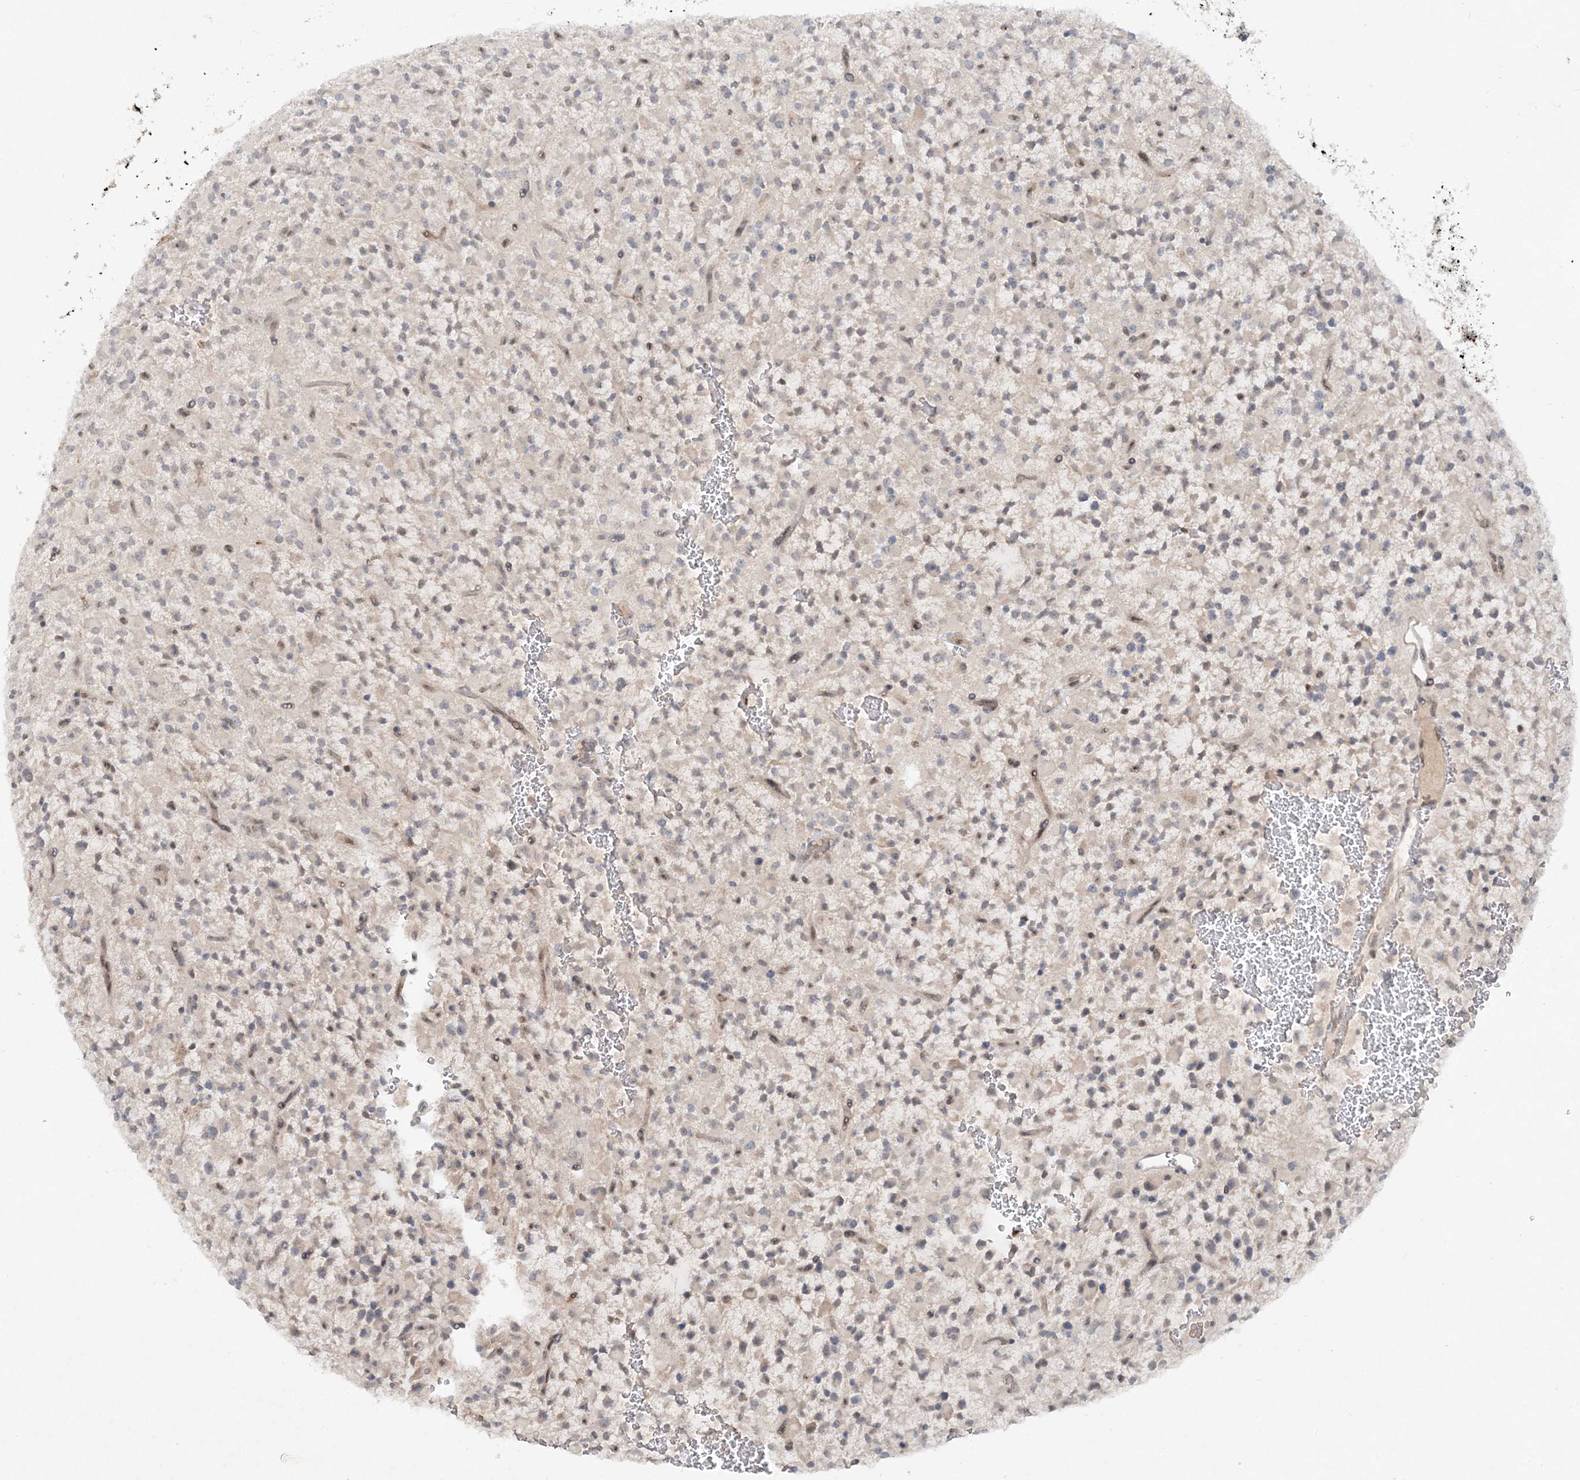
{"staining": {"intensity": "negative", "quantity": "none", "location": "none"}, "tissue": "glioma", "cell_type": "Tumor cells", "image_type": "cancer", "snomed": [{"axis": "morphology", "description": "Glioma, malignant, High grade"}, {"axis": "topography", "description": "Brain"}], "caption": "Protein analysis of malignant glioma (high-grade) shows no significant positivity in tumor cells.", "gene": "GIN1", "patient": {"sex": "male", "age": 34}}